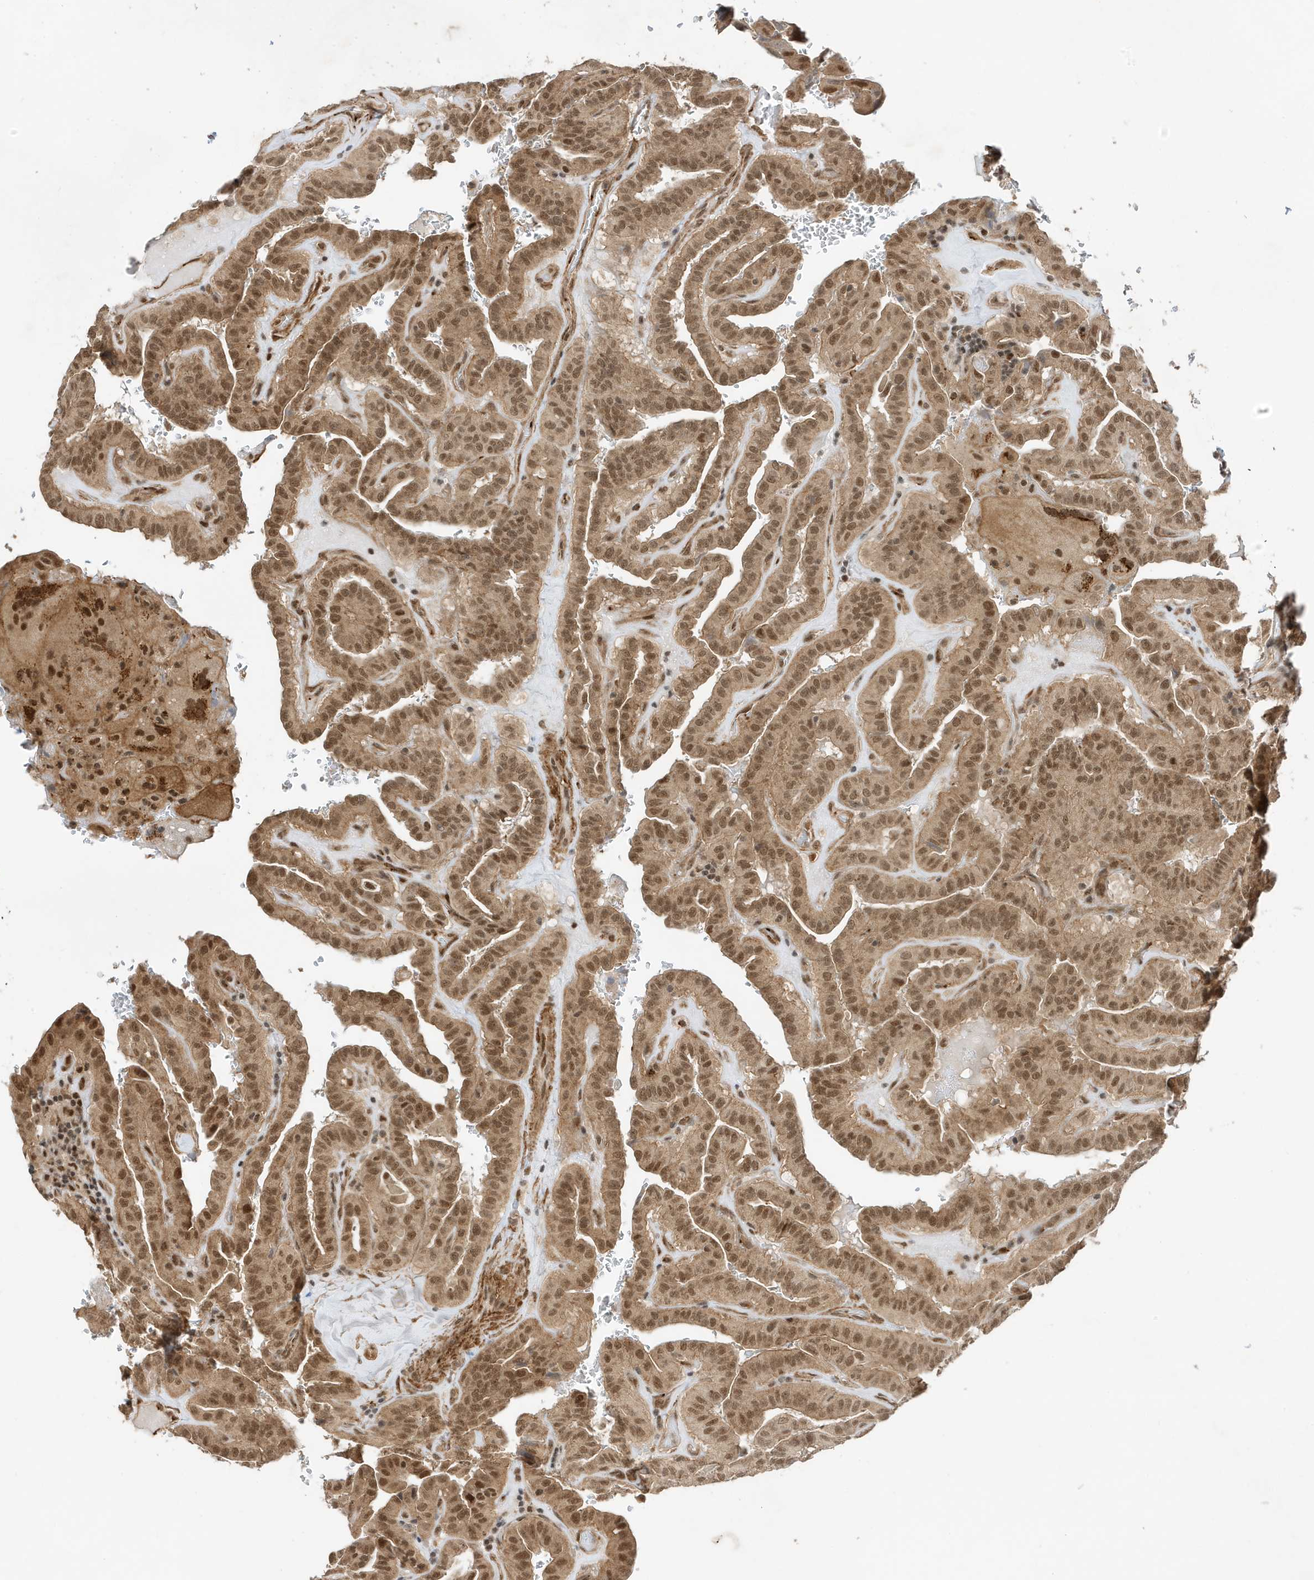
{"staining": {"intensity": "moderate", "quantity": ">75%", "location": "cytoplasmic/membranous,nuclear"}, "tissue": "thyroid cancer", "cell_type": "Tumor cells", "image_type": "cancer", "snomed": [{"axis": "morphology", "description": "Papillary adenocarcinoma, NOS"}, {"axis": "topography", "description": "Thyroid gland"}], "caption": "Protein staining of thyroid cancer tissue reveals moderate cytoplasmic/membranous and nuclear positivity in about >75% of tumor cells.", "gene": "MAST3", "patient": {"sex": "male", "age": 77}}